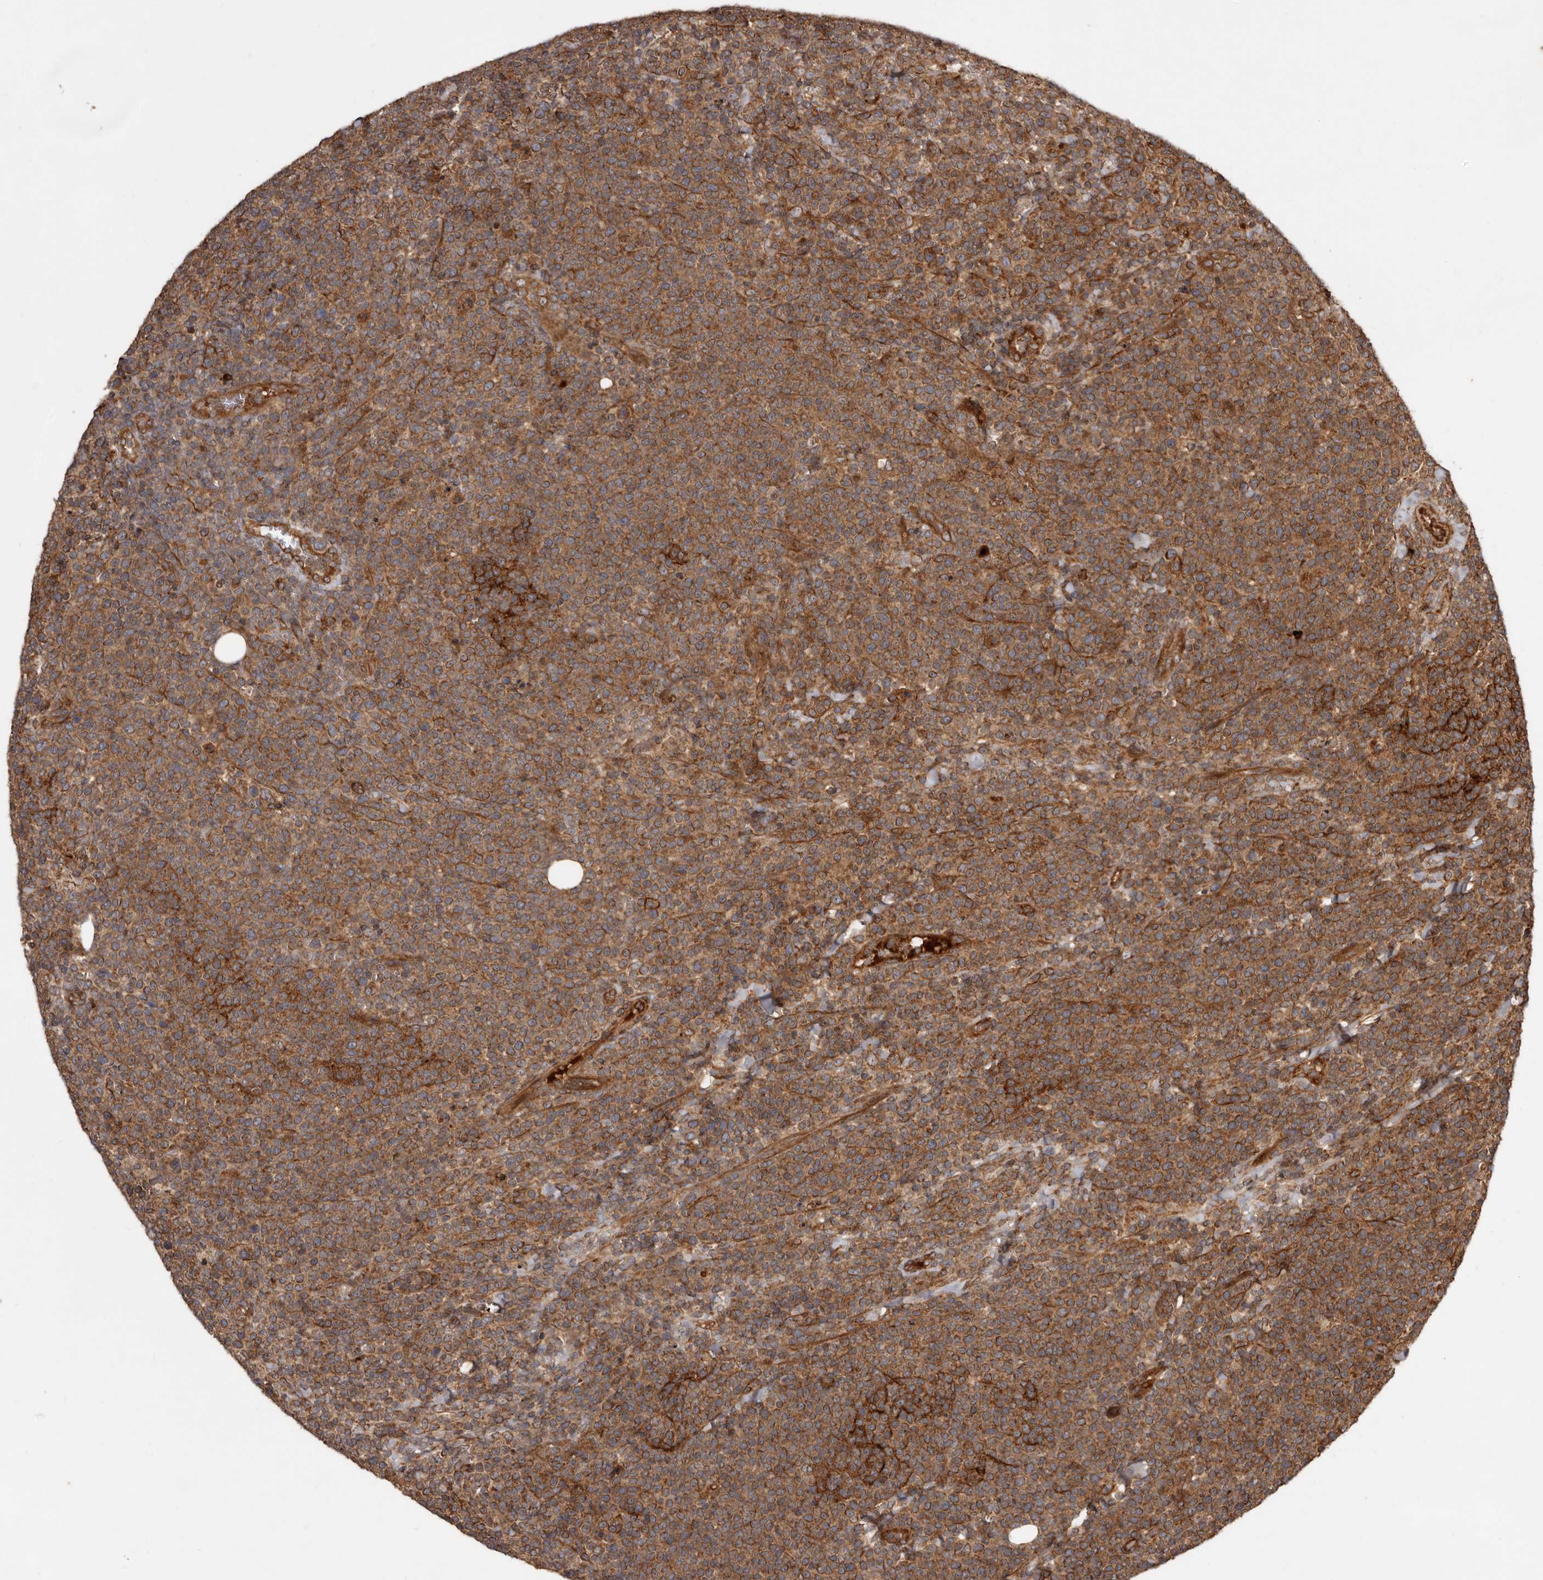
{"staining": {"intensity": "weak", "quantity": ">75%", "location": "cytoplasmic/membranous"}, "tissue": "lymphoma", "cell_type": "Tumor cells", "image_type": "cancer", "snomed": [{"axis": "morphology", "description": "Malignant lymphoma, non-Hodgkin's type, High grade"}, {"axis": "topography", "description": "Lymph node"}], "caption": "This is a micrograph of immunohistochemistry staining of lymphoma, which shows weak expression in the cytoplasmic/membranous of tumor cells.", "gene": "STK36", "patient": {"sex": "male", "age": 61}}